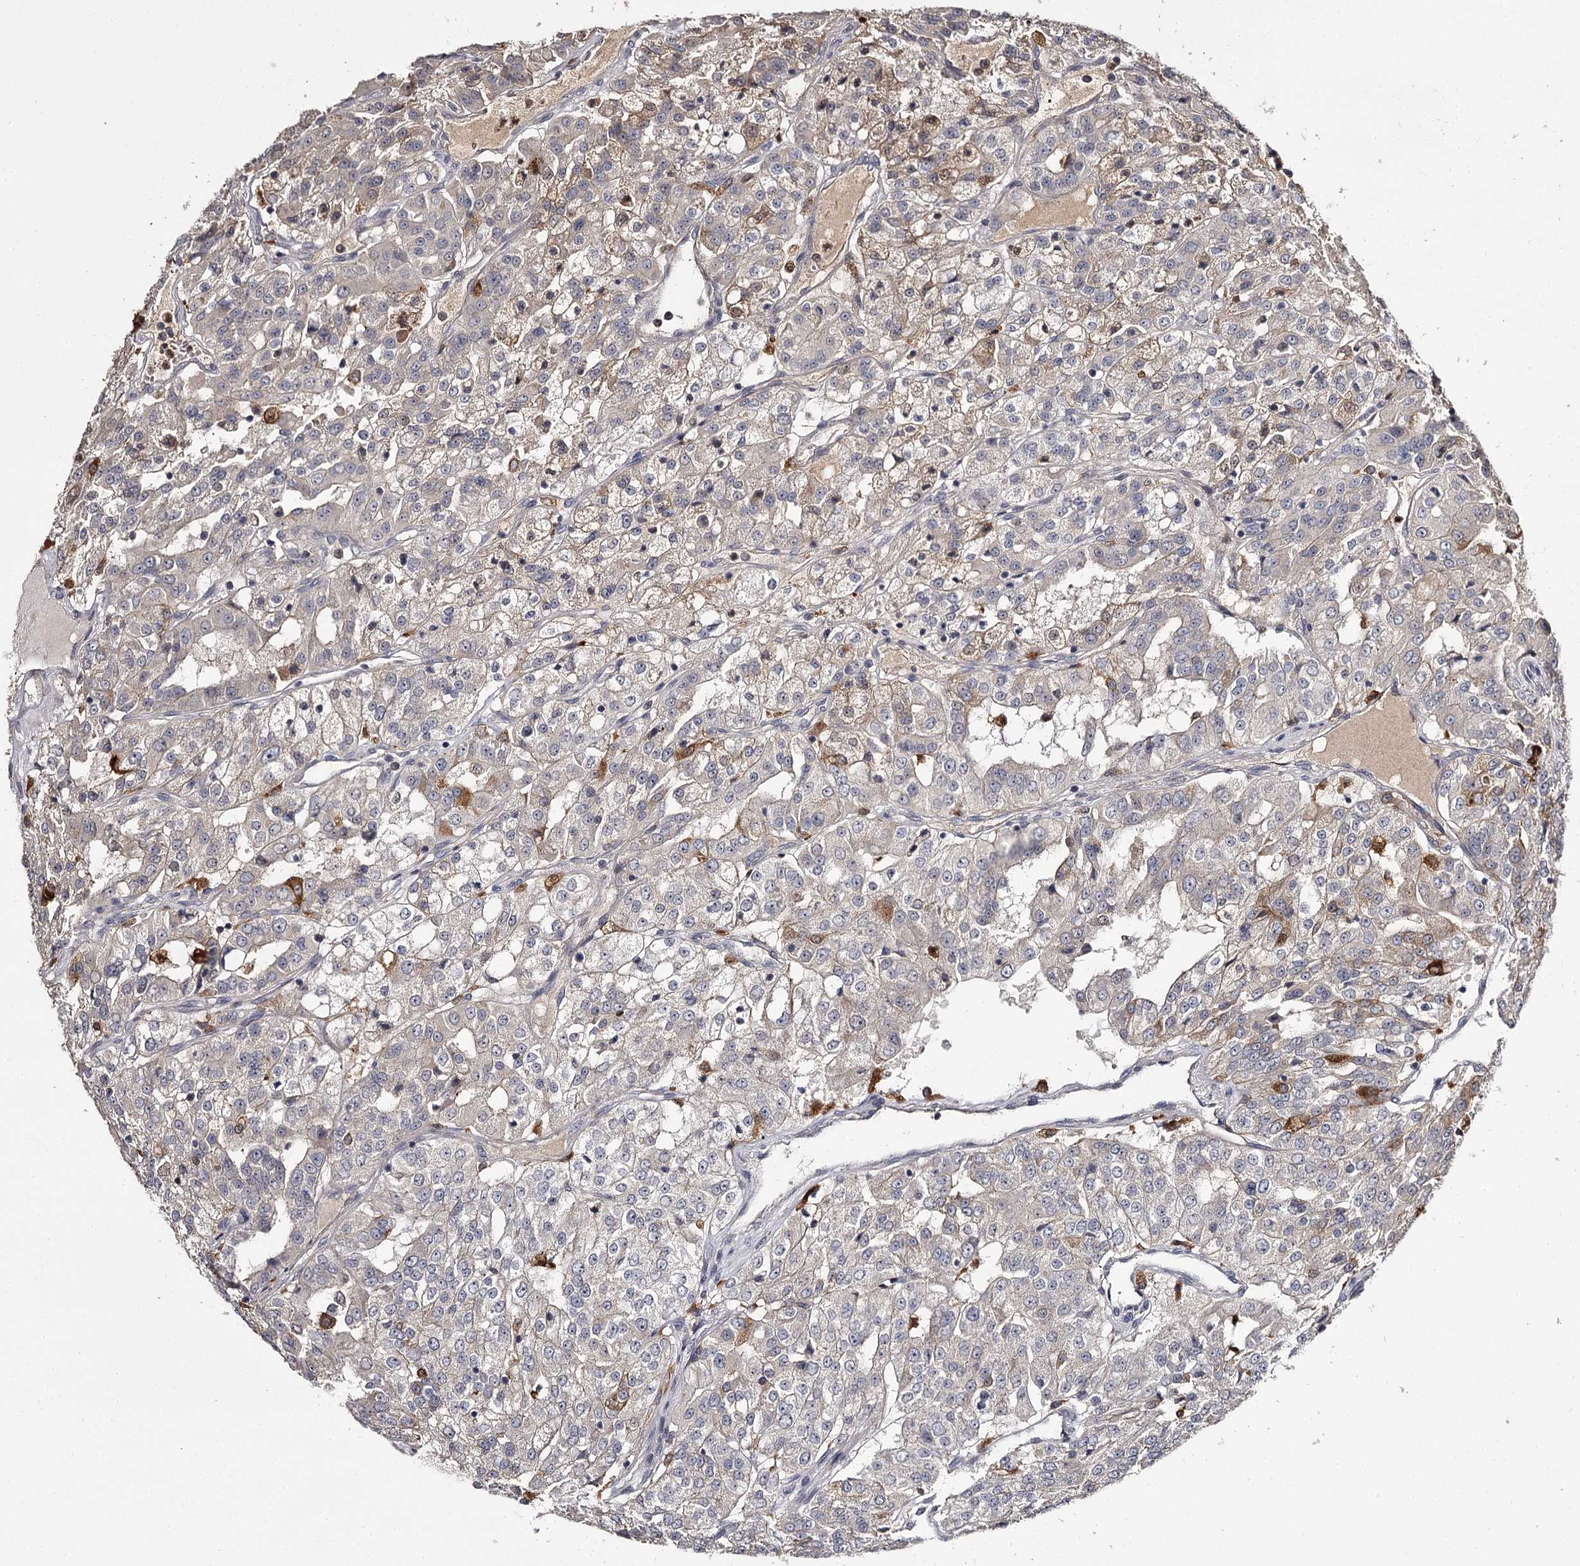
{"staining": {"intensity": "moderate", "quantity": "<25%", "location": "cytoplasmic/membranous"}, "tissue": "renal cancer", "cell_type": "Tumor cells", "image_type": "cancer", "snomed": [{"axis": "morphology", "description": "Adenocarcinoma, NOS"}, {"axis": "topography", "description": "Kidney"}], "caption": "An image showing moderate cytoplasmic/membranous staining in about <25% of tumor cells in adenocarcinoma (renal), as visualized by brown immunohistochemical staining.", "gene": "SLC32A1", "patient": {"sex": "female", "age": 63}}